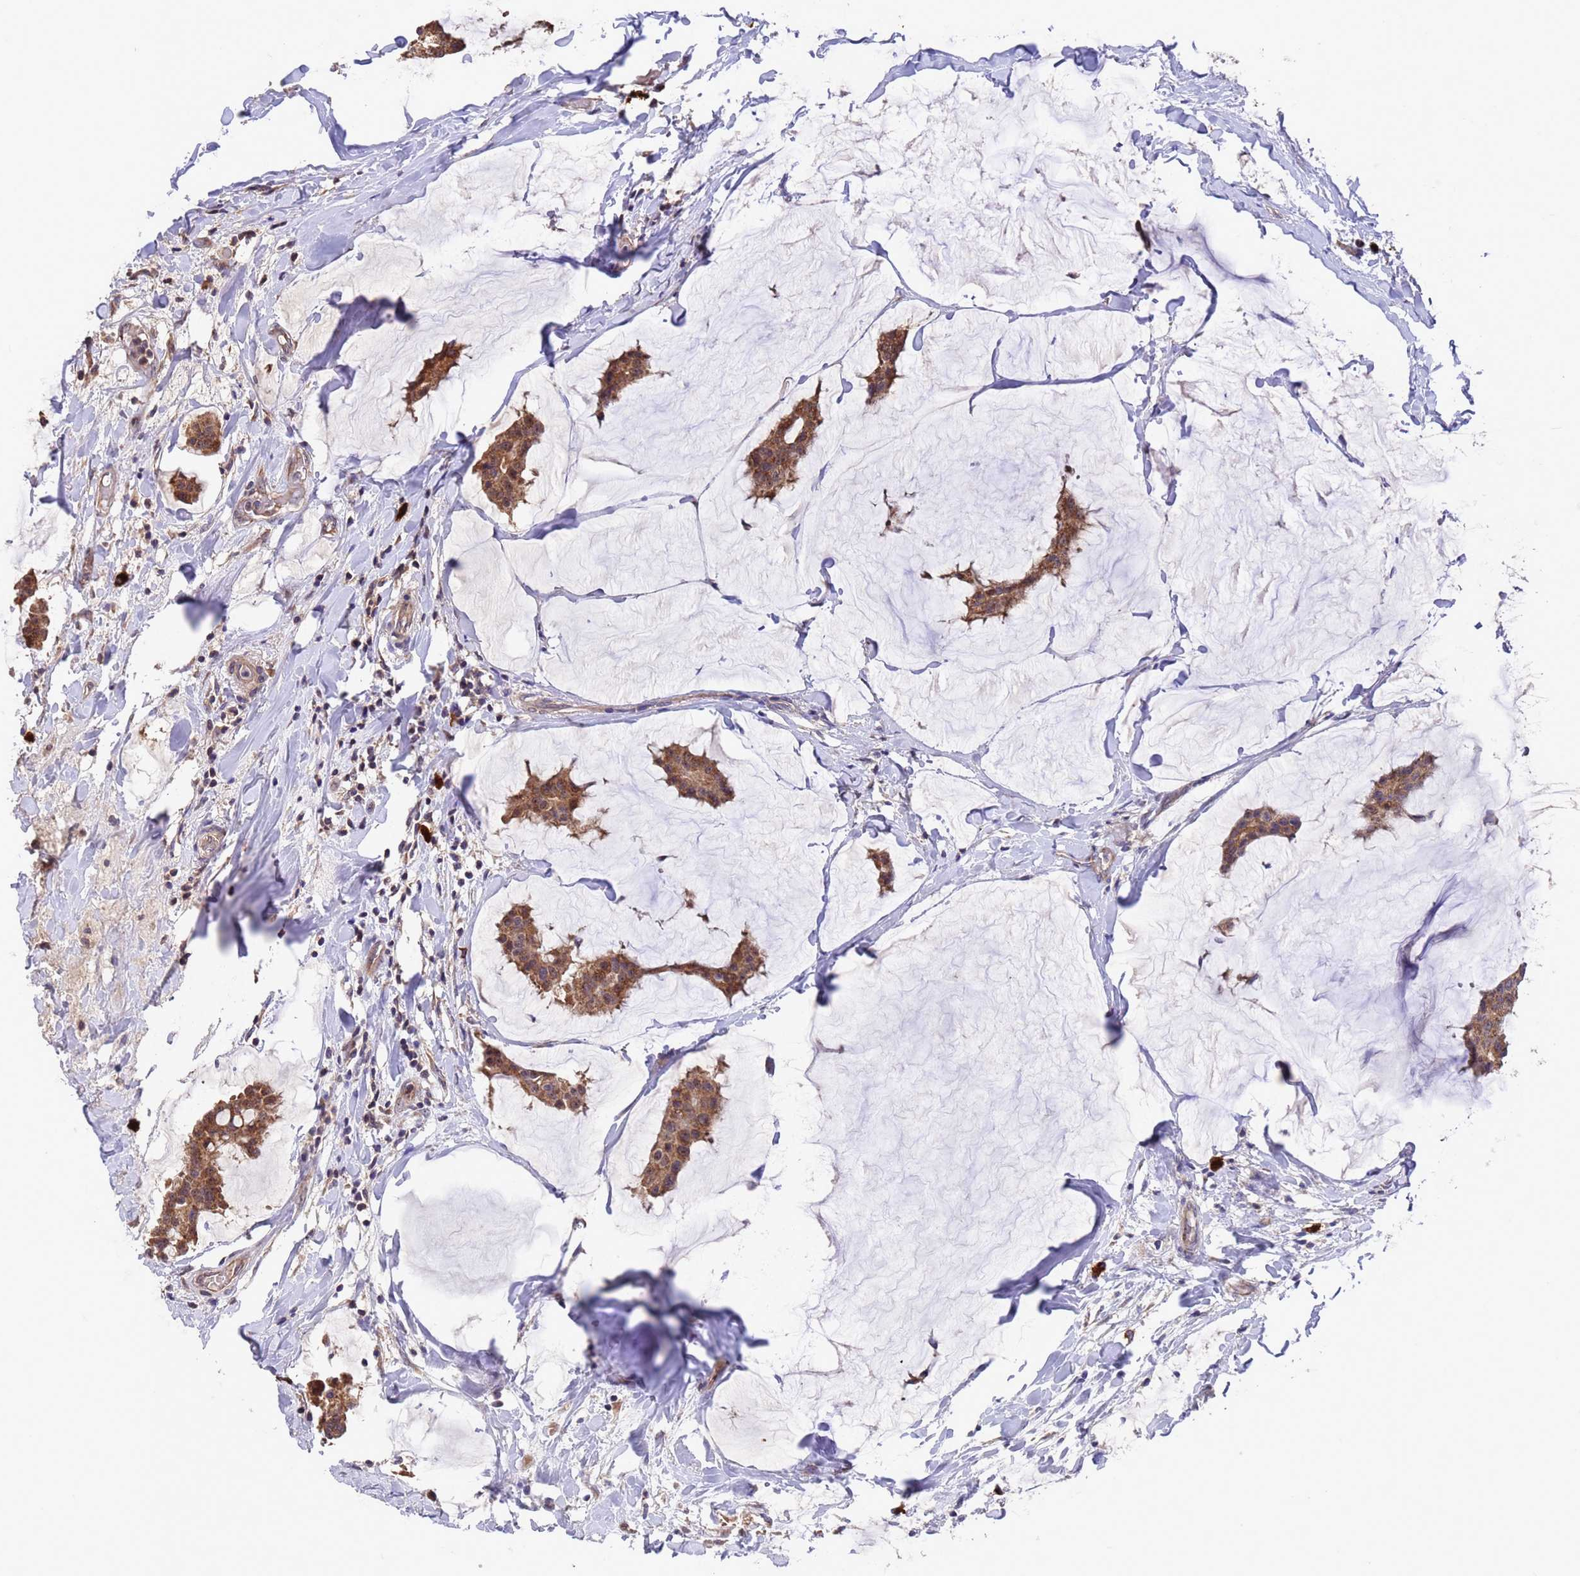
{"staining": {"intensity": "moderate", "quantity": ">75%", "location": "cytoplasmic/membranous"}, "tissue": "breast cancer", "cell_type": "Tumor cells", "image_type": "cancer", "snomed": [{"axis": "morphology", "description": "Duct carcinoma"}, {"axis": "topography", "description": "Breast"}], "caption": "IHC staining of infiltrating ductal carcinoma (breast), which demonstrates medium levels of moderate cytoplasmic/membranous expression in about >75% of tumor cells indicating moderate cytoplasmic/membranous protein positivity. The staining was performed using DAB (brown) for protein detection and nuclei were counterstained in hematoxylin (blue).", "gene": "TSR3", "patient": {"sex": "female", "age": 93}}